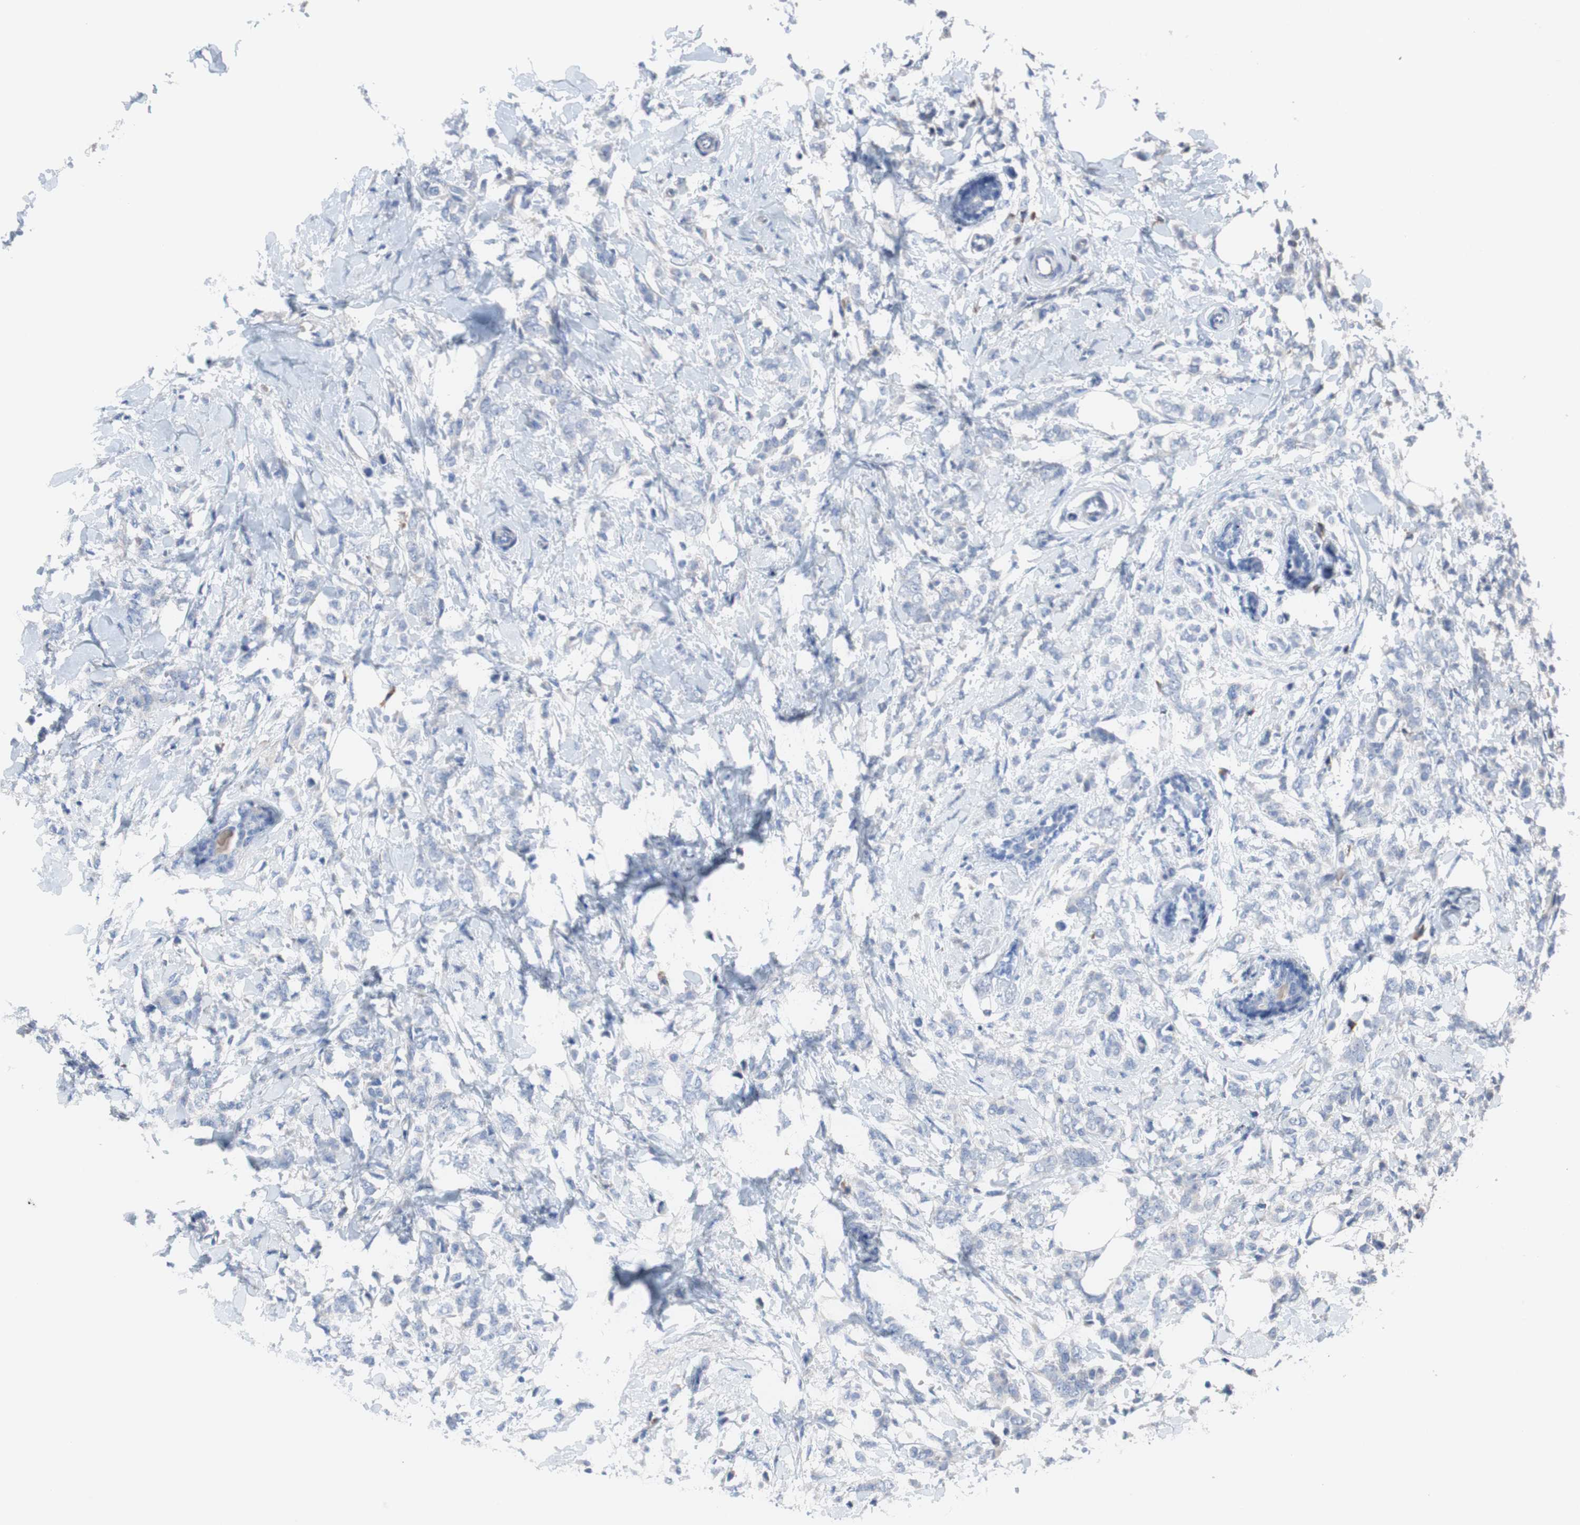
{"staining": {"intensity": "negative", "quantity": "none", "location": "none"}, "tissue": "breast cancer", "cell_type": "Tumor cells", "image_type": "cancer", "snomed": [{"axis": "morphology", "description": "Lobular carcinoma, in situ"}, {"axis": "morphology", "description": "Lobular carcinoma"}, {"axis": "topography", "description": "Breast"}], "caption": "Tumor cells show no significant protein expression in lobular carcinoma in situ (breast).", "gene": "KANSL1", "patient": {"sex": "female", "age": 41}}